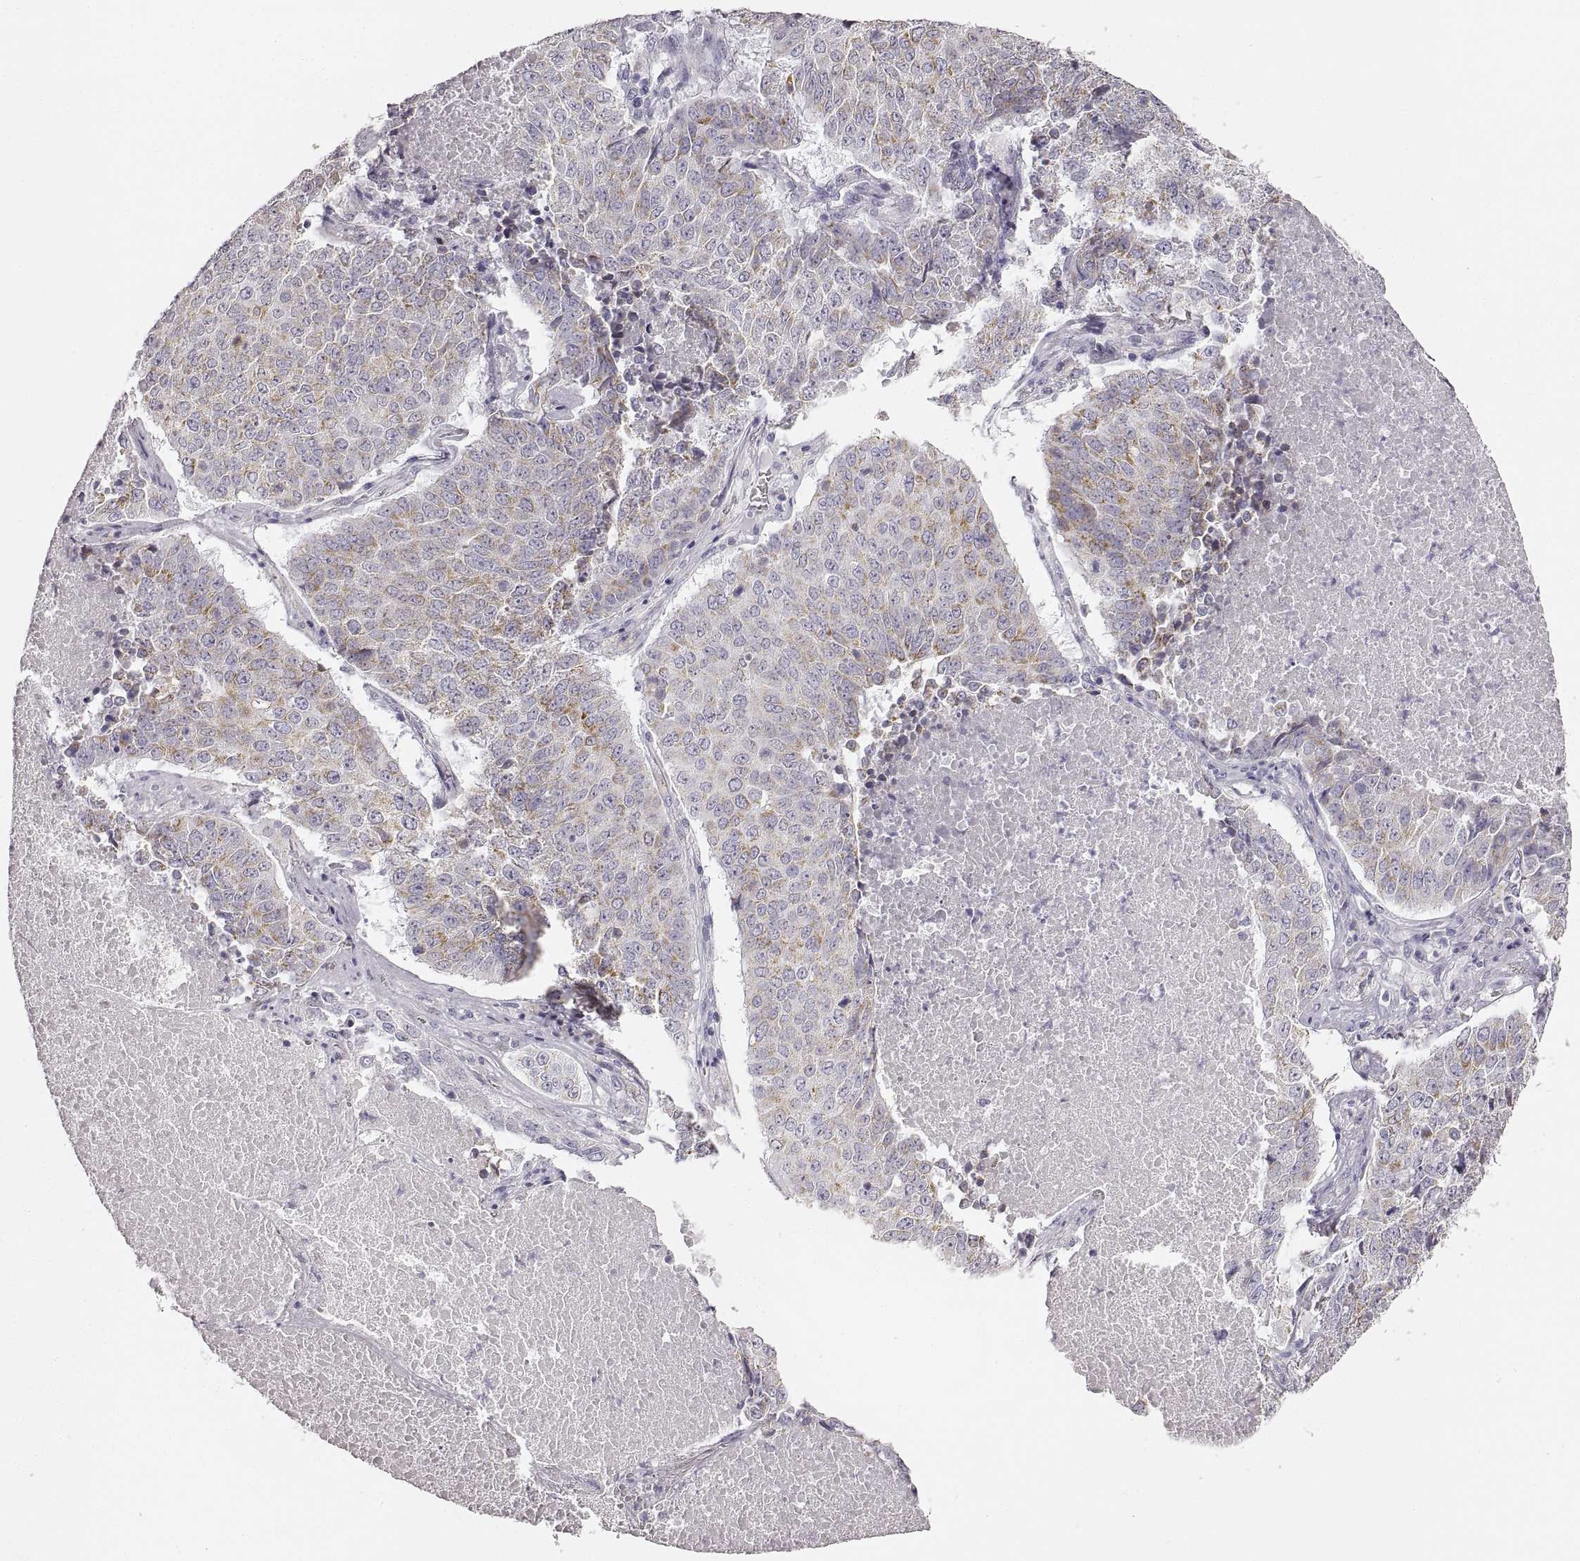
{"staining": {"intensity": "weak", "quantity": ">75%", "location": "cytoplasmic/membranous"}, "tissue": "lung cancer", "cell_type": "Tumor cells", "image_type": "cancer", "snomed": [{"axis": "morphology", "description": "Normal tissue, NOS"}, {"axis": "morphology", "description": "Squamous cell carcinoma, NOS"}, {"axis": "topography", "description": "Bronchus"}, {"axis": "topography", "description": "Lung"}], "caption": "Lung cancer (squamous cell carcinoma) stained with a brown dye exhibits weak cytoplasmic/membranous positive positivity in approximately >75% of tumor cells.", "gene": "RDH13", "patient": {"sex": "male", "age": 64}}